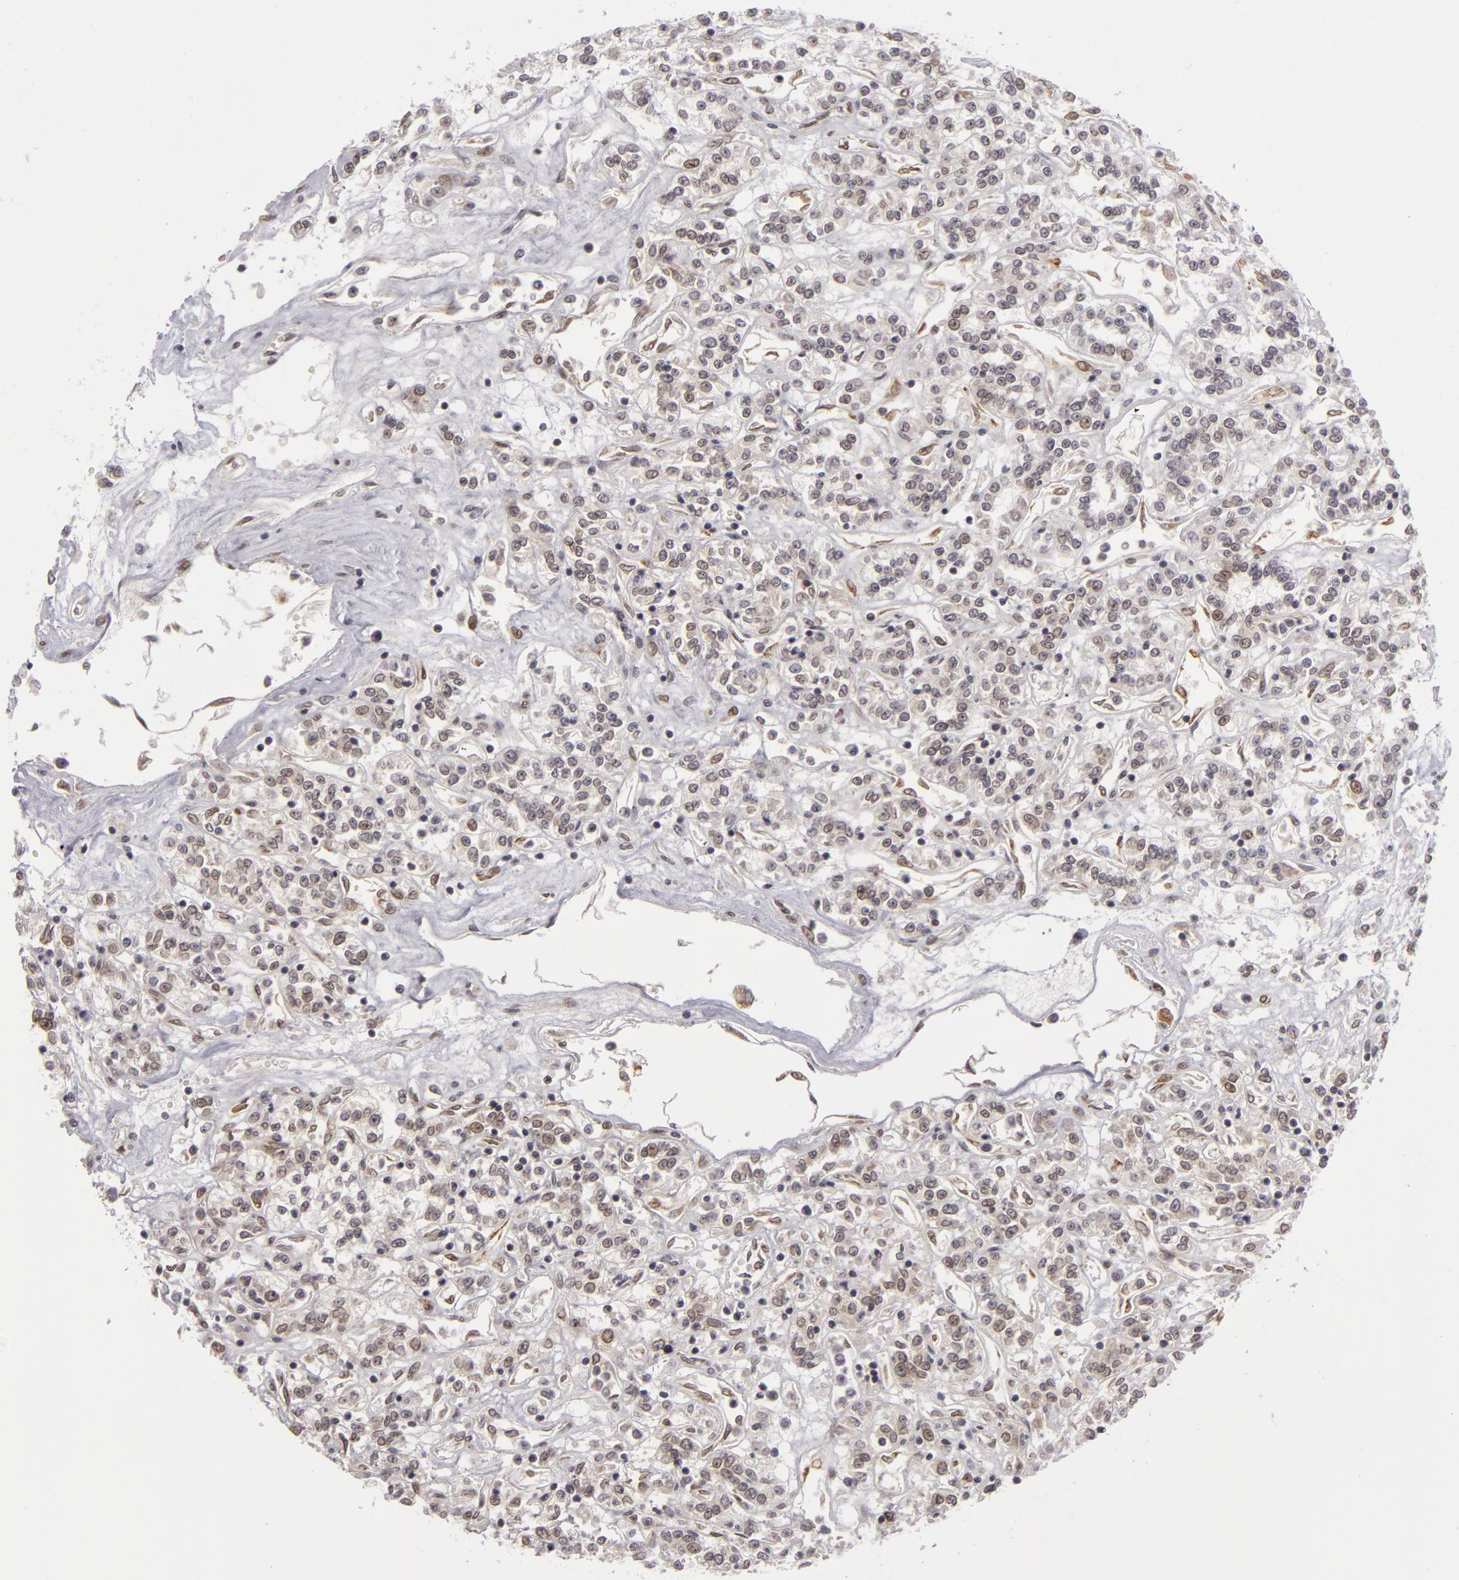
{"staining": {"intensity": "weak", "quantity": "<25%", "location": "nuclear"}, "tissue": "renal cancer", "cell_type": "Tumor cells", "image_type": "cancer", "snomed": [{"axis": "morphology", "description": "Adenocarcinoma, NOS"}, {"axis": "topography", "description": "Kidney"}], "caption": "This is a histopathology image of immunohistochemistry (IHC) staining of adenocarcinoma (renal), which shows no positivity in tumor cells.", "gene": "ZNF133", "patient": {"sex": "female", "age": 76}}